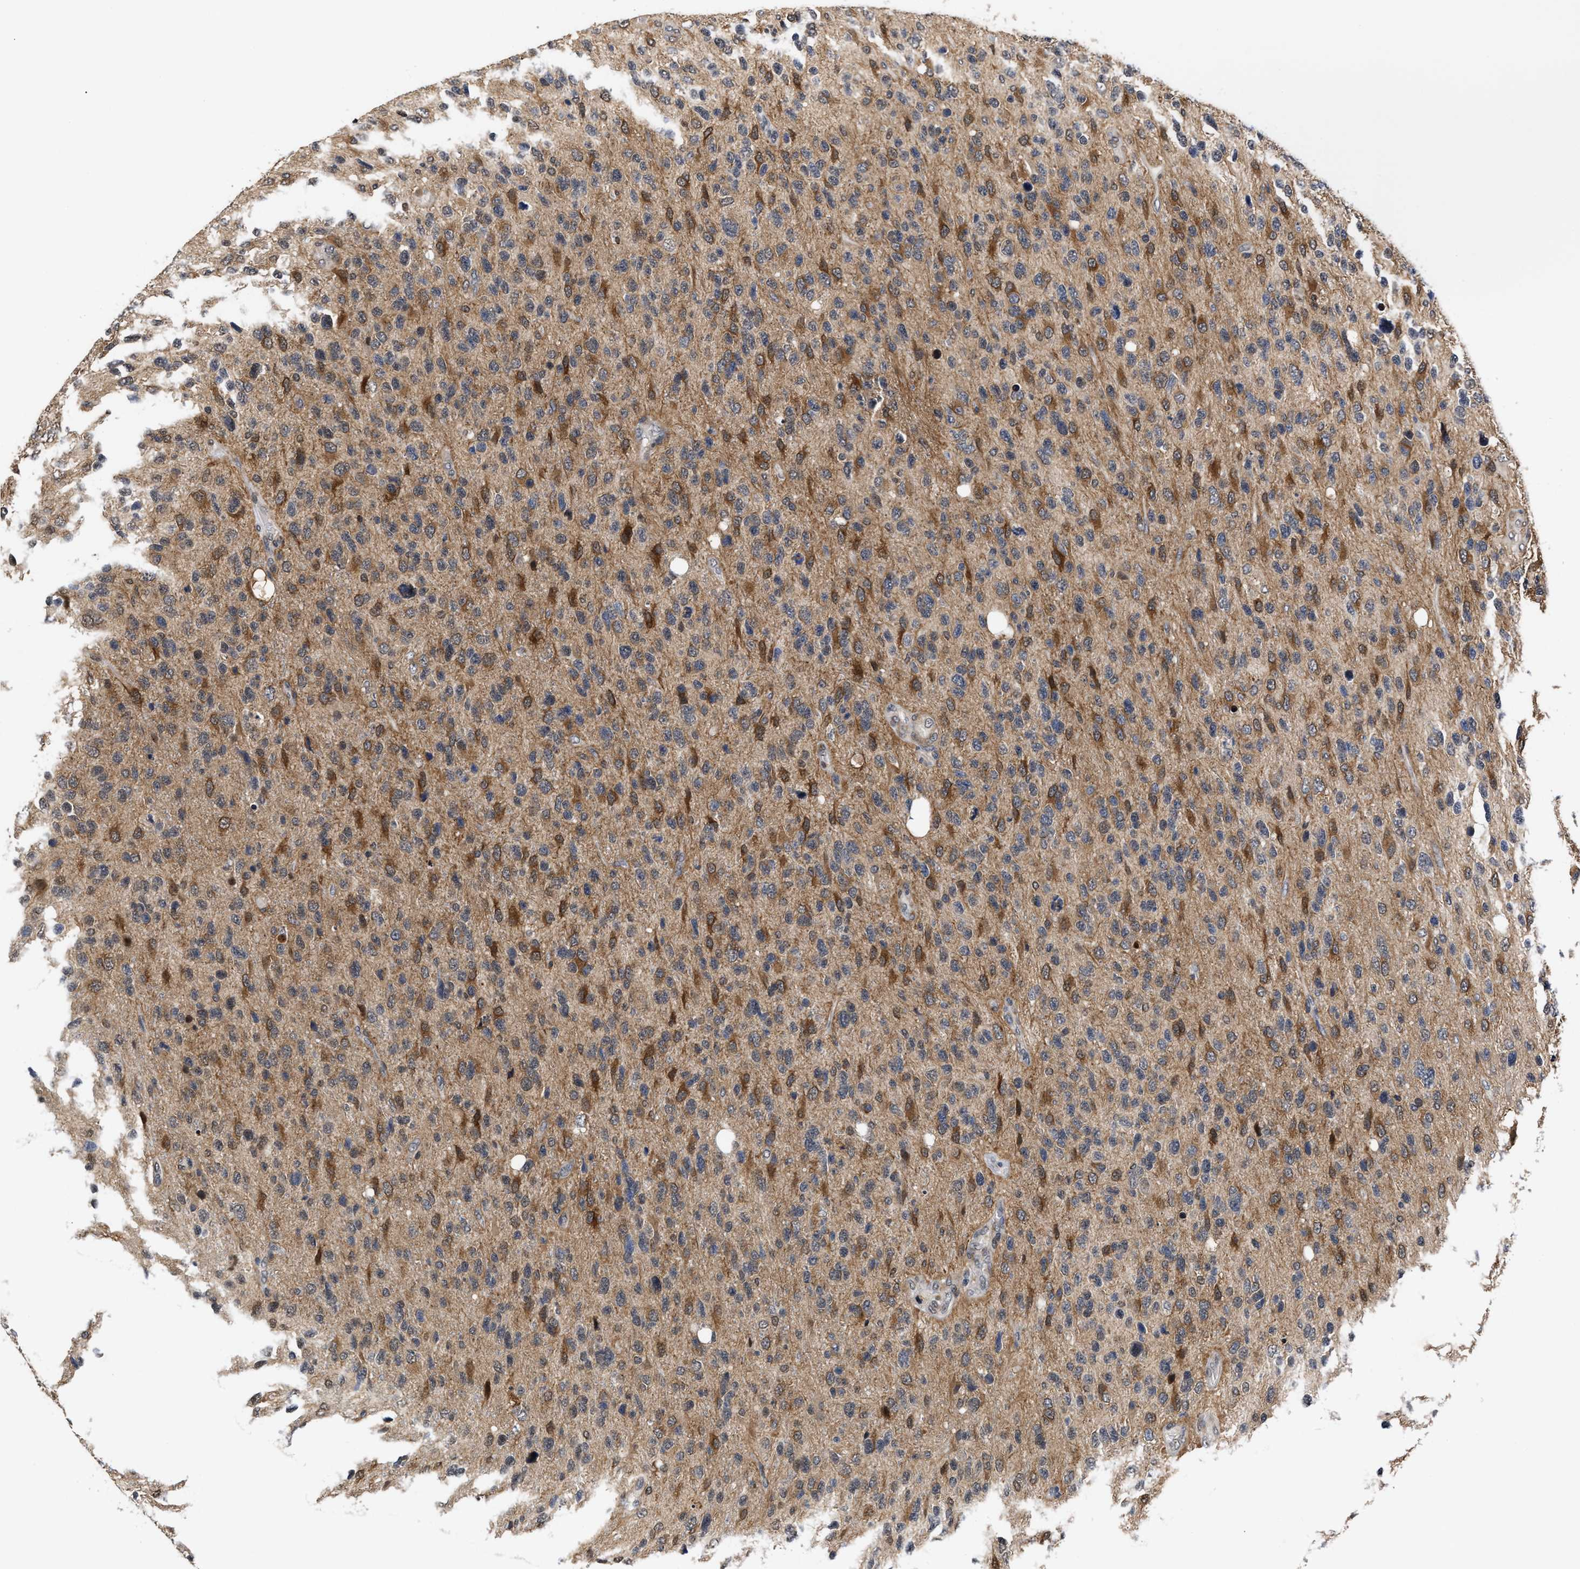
{"staining": {"intensity": "moderate", "quantity": "25%-75%", "location": "cytoplasmic/membranous"}, "tissue": "glioma", "cell_type": "Tumor cells", "image_type": "cancer", "snomed": [{"axis": "morphology", "description": "Glioma, malignant, High grade"}, {"axis": "topography", "description": "Brain"}], "caption": "Immunohistochemistry (DAB (3,3'-diaminobenzidine)) staining of human malignant high-grade glioma exhibits moderate cytoplasmic/membranous protein expression in approximately 25%-75% of tumor cells. Using DAB (3,3'-diaminobenzidine) (brown) and hematoxylin (blue) stains, captured at high magnification using brightfield microscopy.", "gene": "CLIP2", "patient": {"sex": "female", "age": 58}}